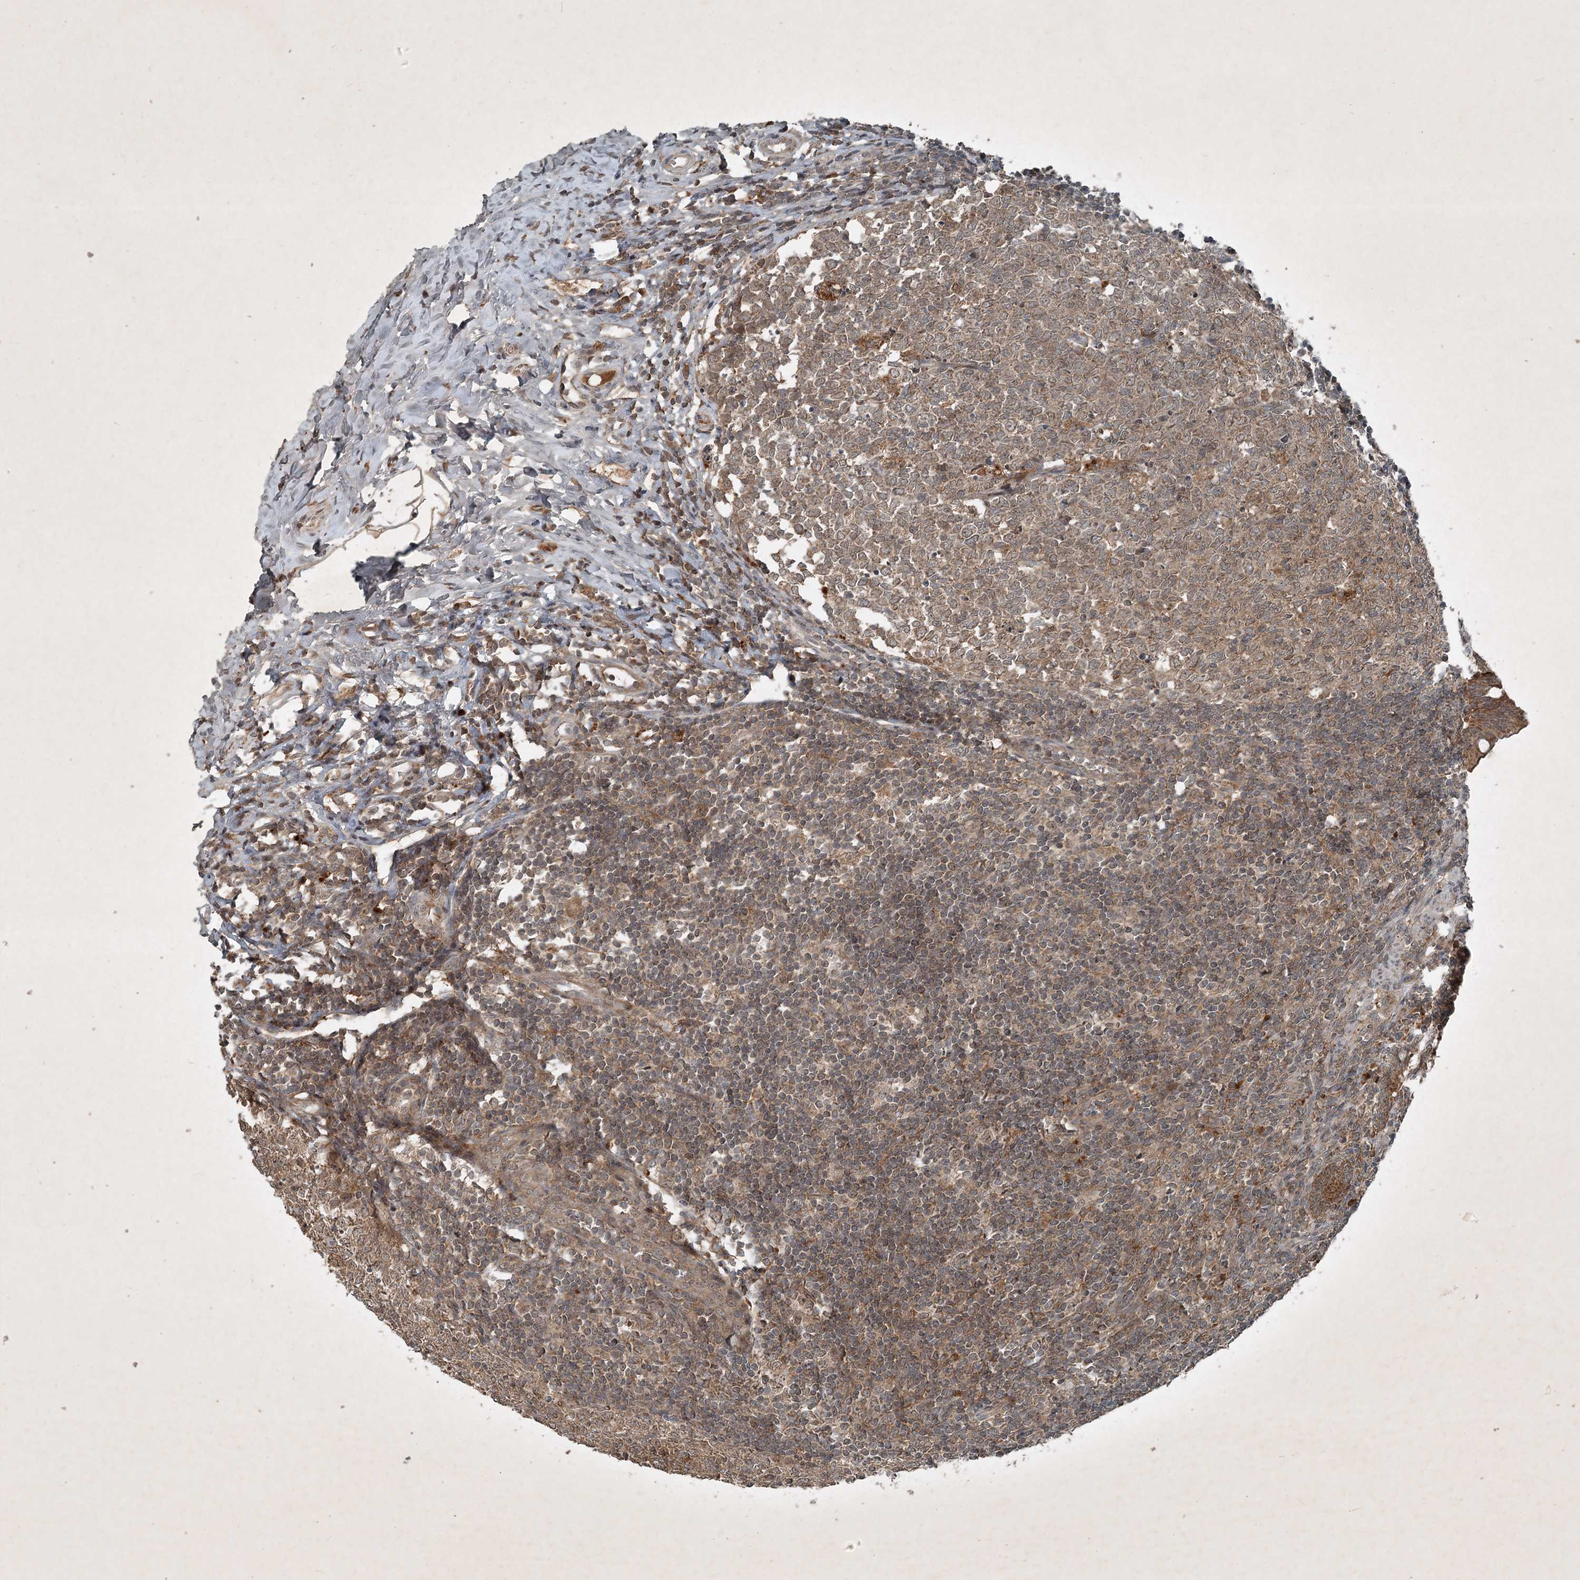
{"staining": {"intensity": "strong", "quantity": ">75%", "location": "cytoplasmic/membranous"}, "tissue": "appendix", "cell_type": "Glandular cells", "image_type": "normal", "snomed": [{"axis": "morphology", "description": "Normal tissue, NOS"}, {"axis": "topography", "description": "Appendix"}], "caption": "A brown stain labels strong cytoplasmic/membranous staining of a protein in glandular cells of benign appendix. (DAB IHC, brown staining for protein, blue staining for nuclei).", "gene": "UNC93A", "patient": {"sex": "male", "age": 14}}